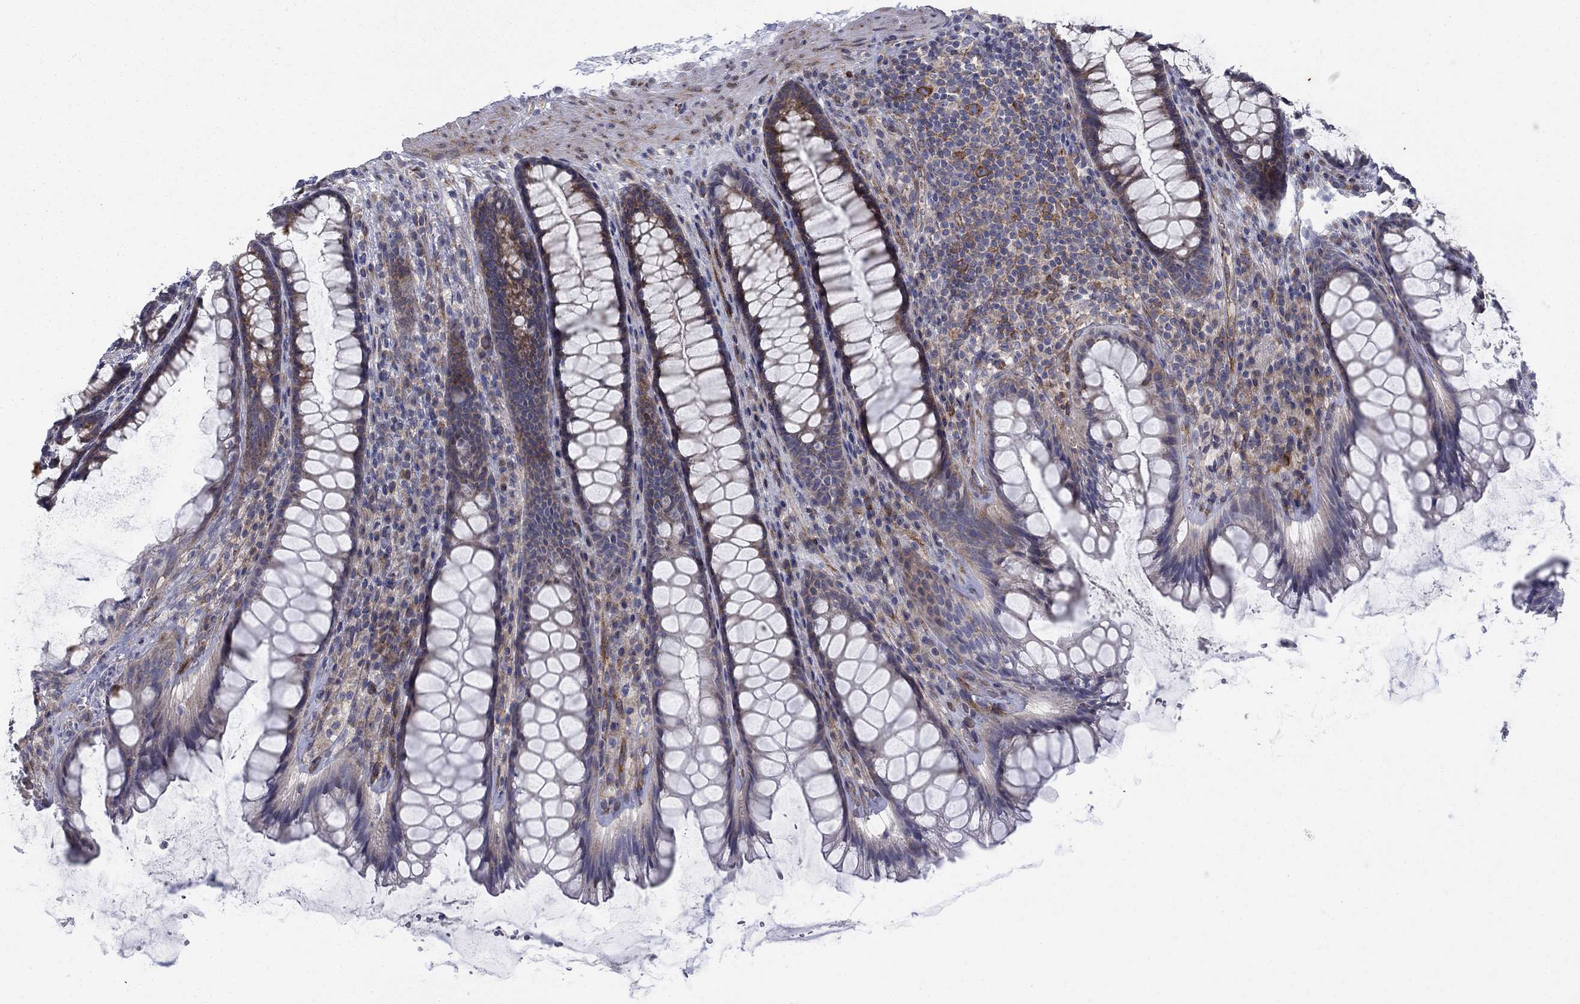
{"staining": {"intensity": "moderate", "quantity": "25%-75%", "location": "cytoplasmic/membranous"}, "tissue": "rectum", "cell_type": "Glandular cells", "image_type": "normal", "snomed": [{"axis": "morphology", "description": "Normal tissue, NOS"}, {"axis": "topography", "description": "Rectum"}], "caption": "The histopathology image exhibits staining of benign rectum, revealing moderate cytoplasmic/membranous protein staining (brown color) within glandular cells. (IHC, brightfield microscopy, high magnification).", "gene": "FXR1", "patient": {"sex": "male", "age": 72}}